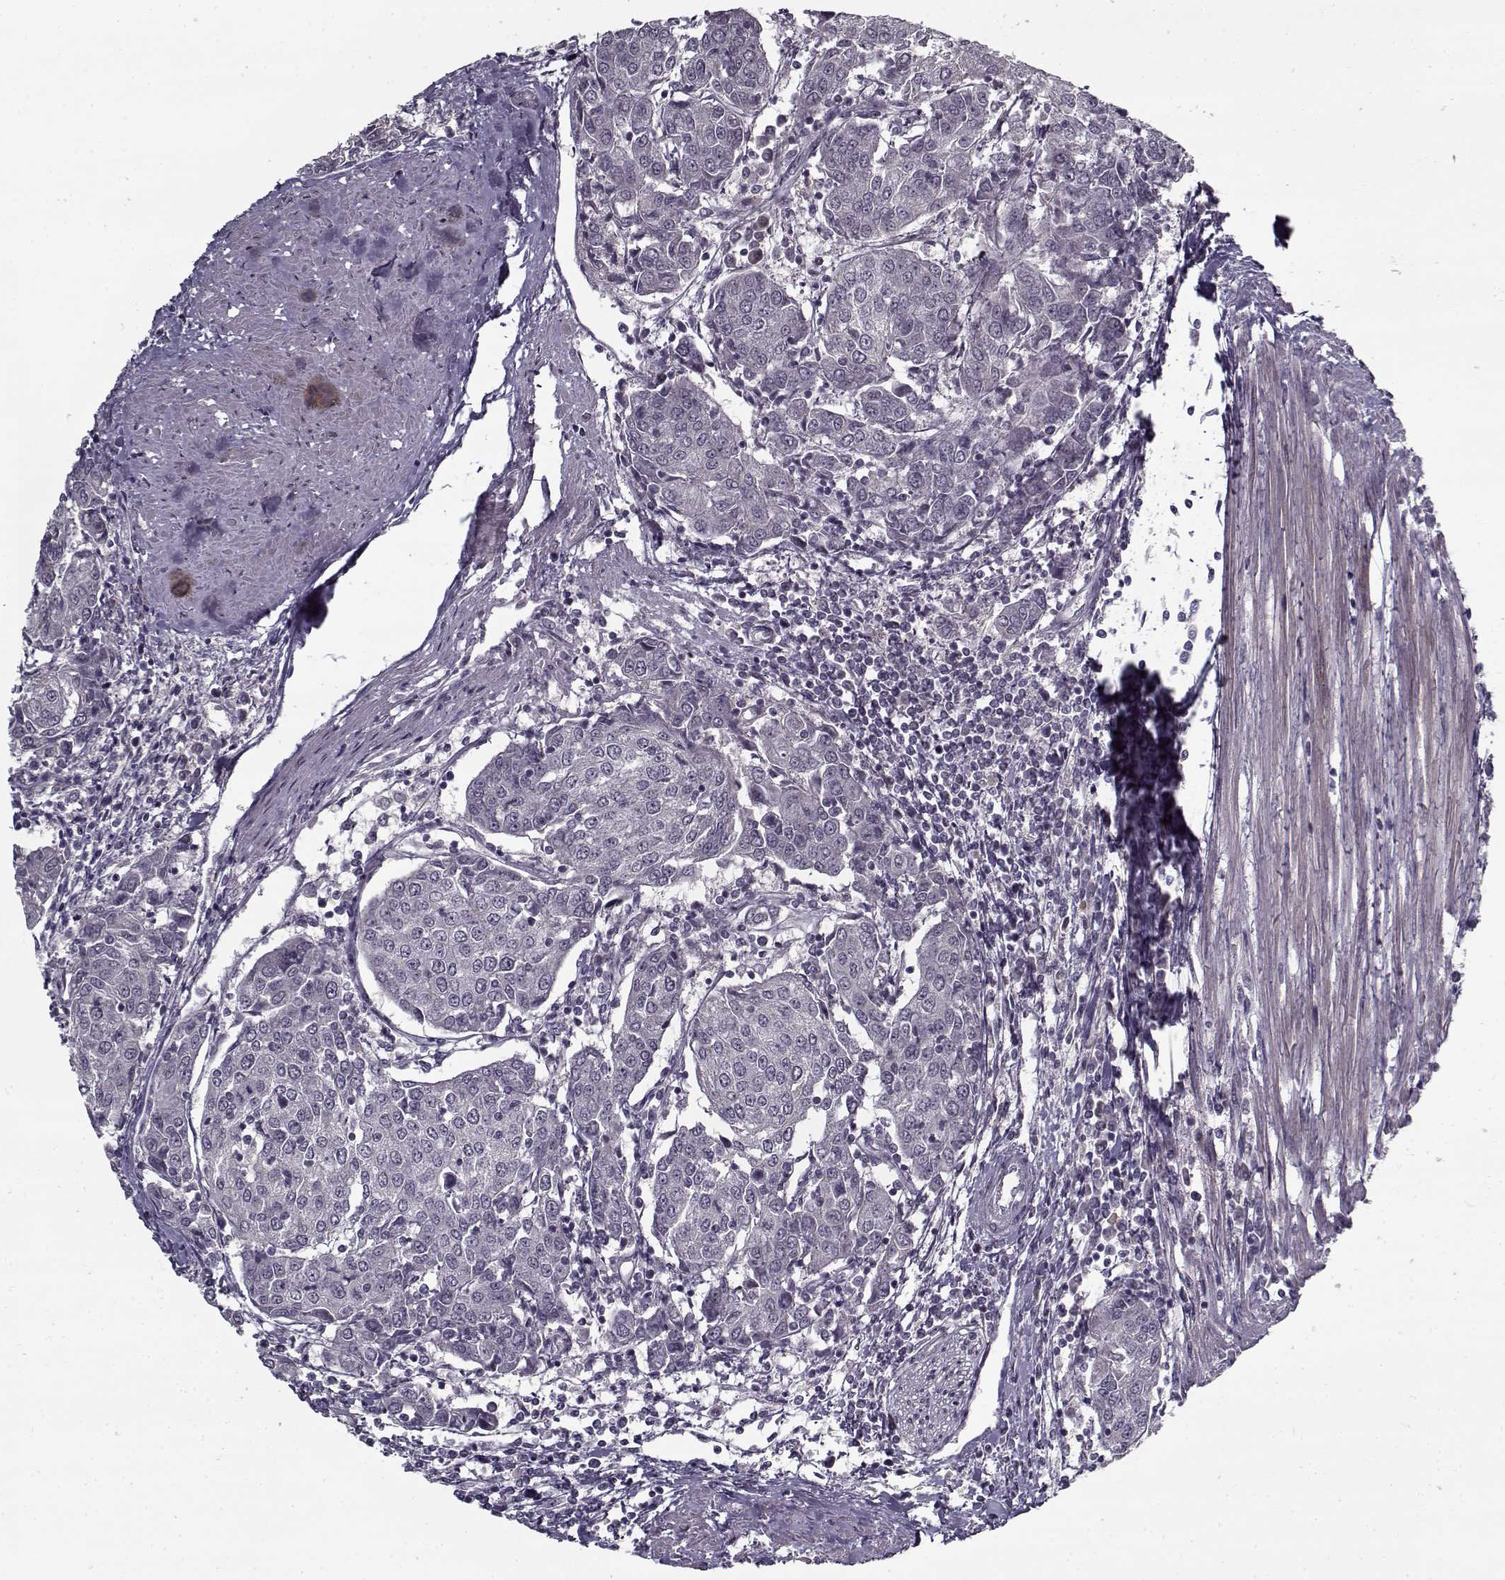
{"staining": {"intensity": "negative", "quantity": "none", "location": "none"}, "tissue": "urothelial cancer", "cell_type": "Tumor cells", "image_type": "cancer", "snomed": [{"axis": "morphology", "description": "Urothelial carcinoma, High grade"}, {"axis": "topography", "description": "Urinary bladder"}], "caption": "Tumor cells show no significant staining in urothelial cancer.", "gene": "LAMA2", "patient": {"sex": "female", "age": 85}}